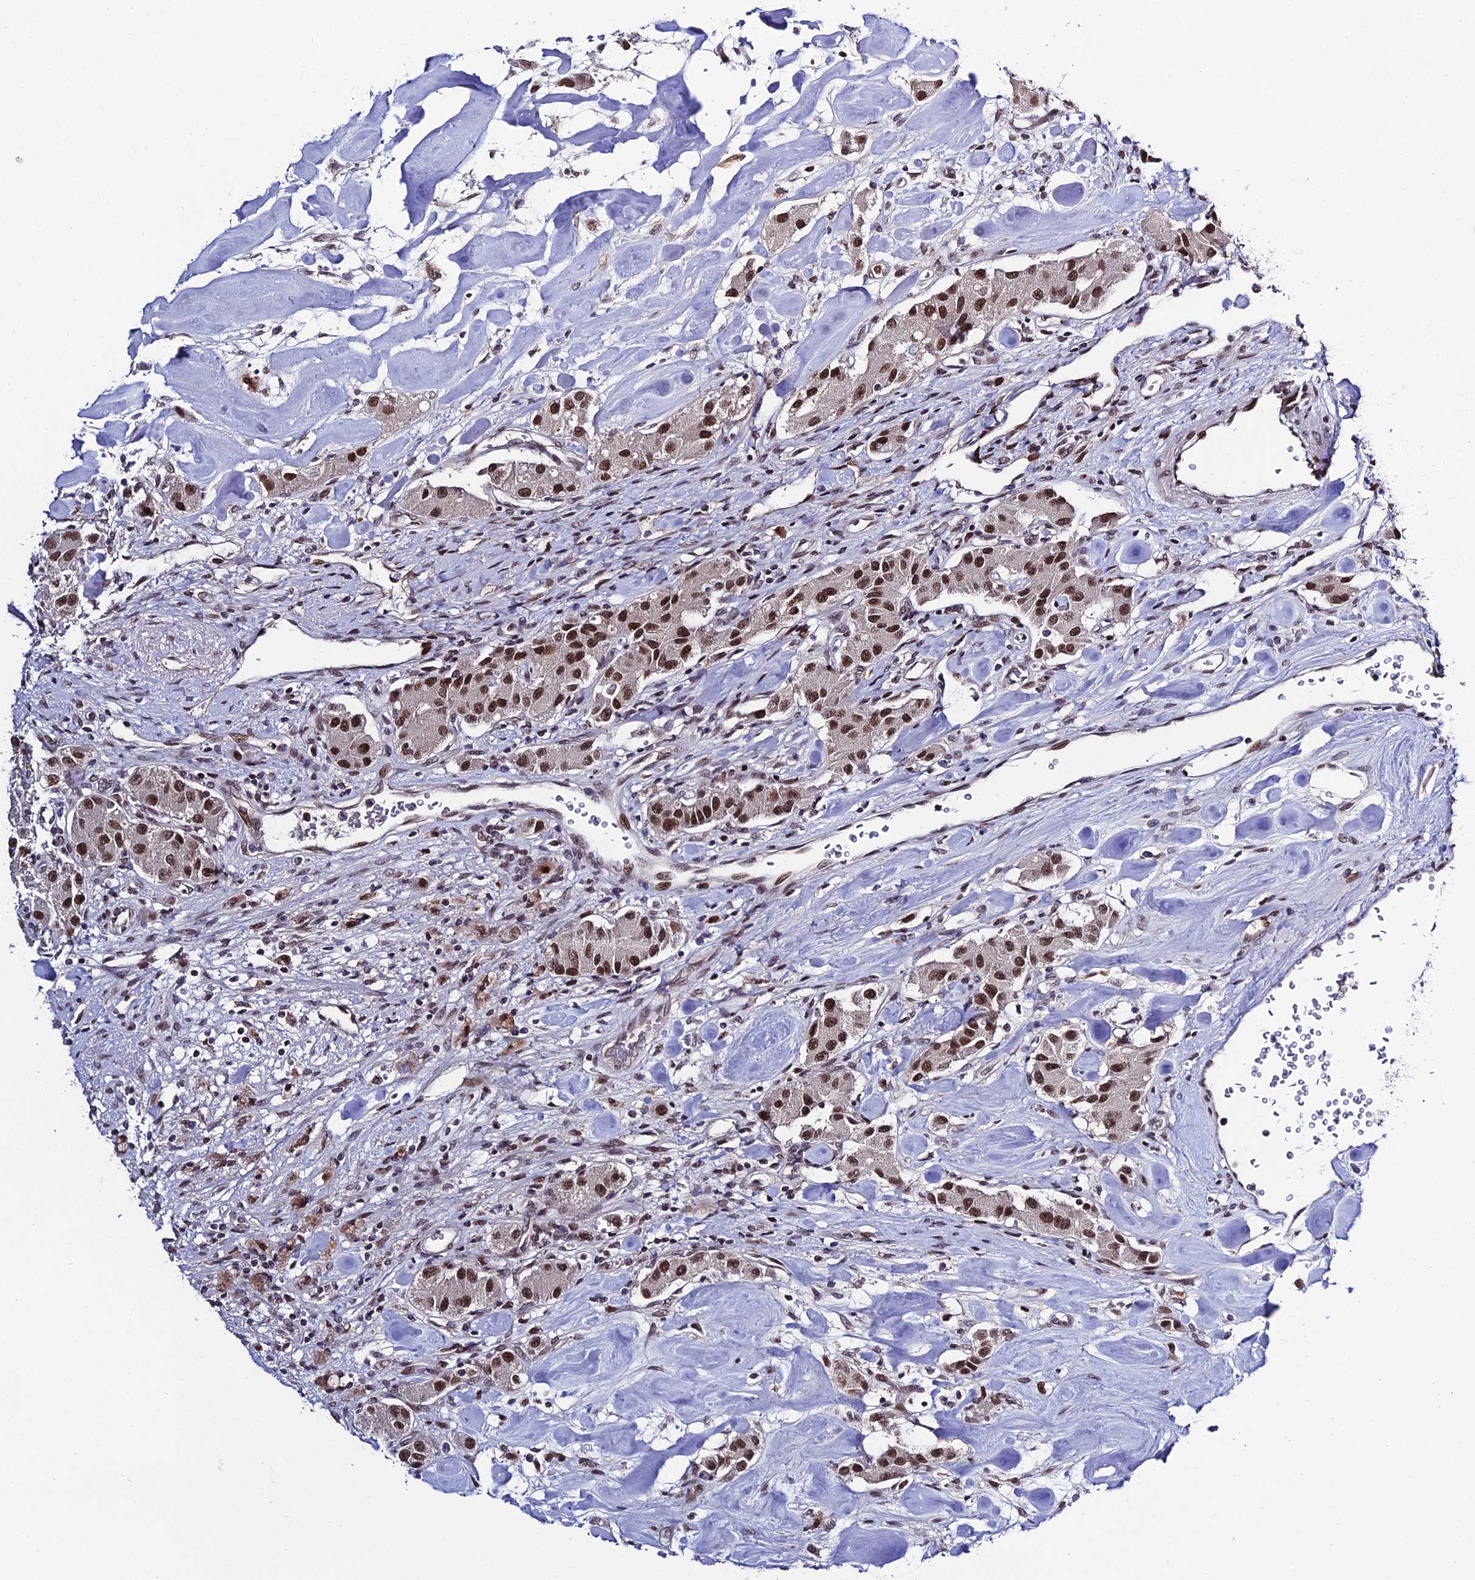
{"staining": {"intensity": "strong", "quantity": ">75%", "location": "nuclear"}, "tissue": "carcinoid", "cell_type": "Tumor cells", "image_type": "cancer", "snomed": [{"axis": "morphology", "description": "Carcinoid, malignant, NOS"}, {"axis": "topography", "description": "Pancreas"}], "caption": "Strong nuclear protein staining is present in about >75% of tumor cells in malignant carcinoid.", "gene": "SYT15", "patient": {"sex": "male", "age": 41}}